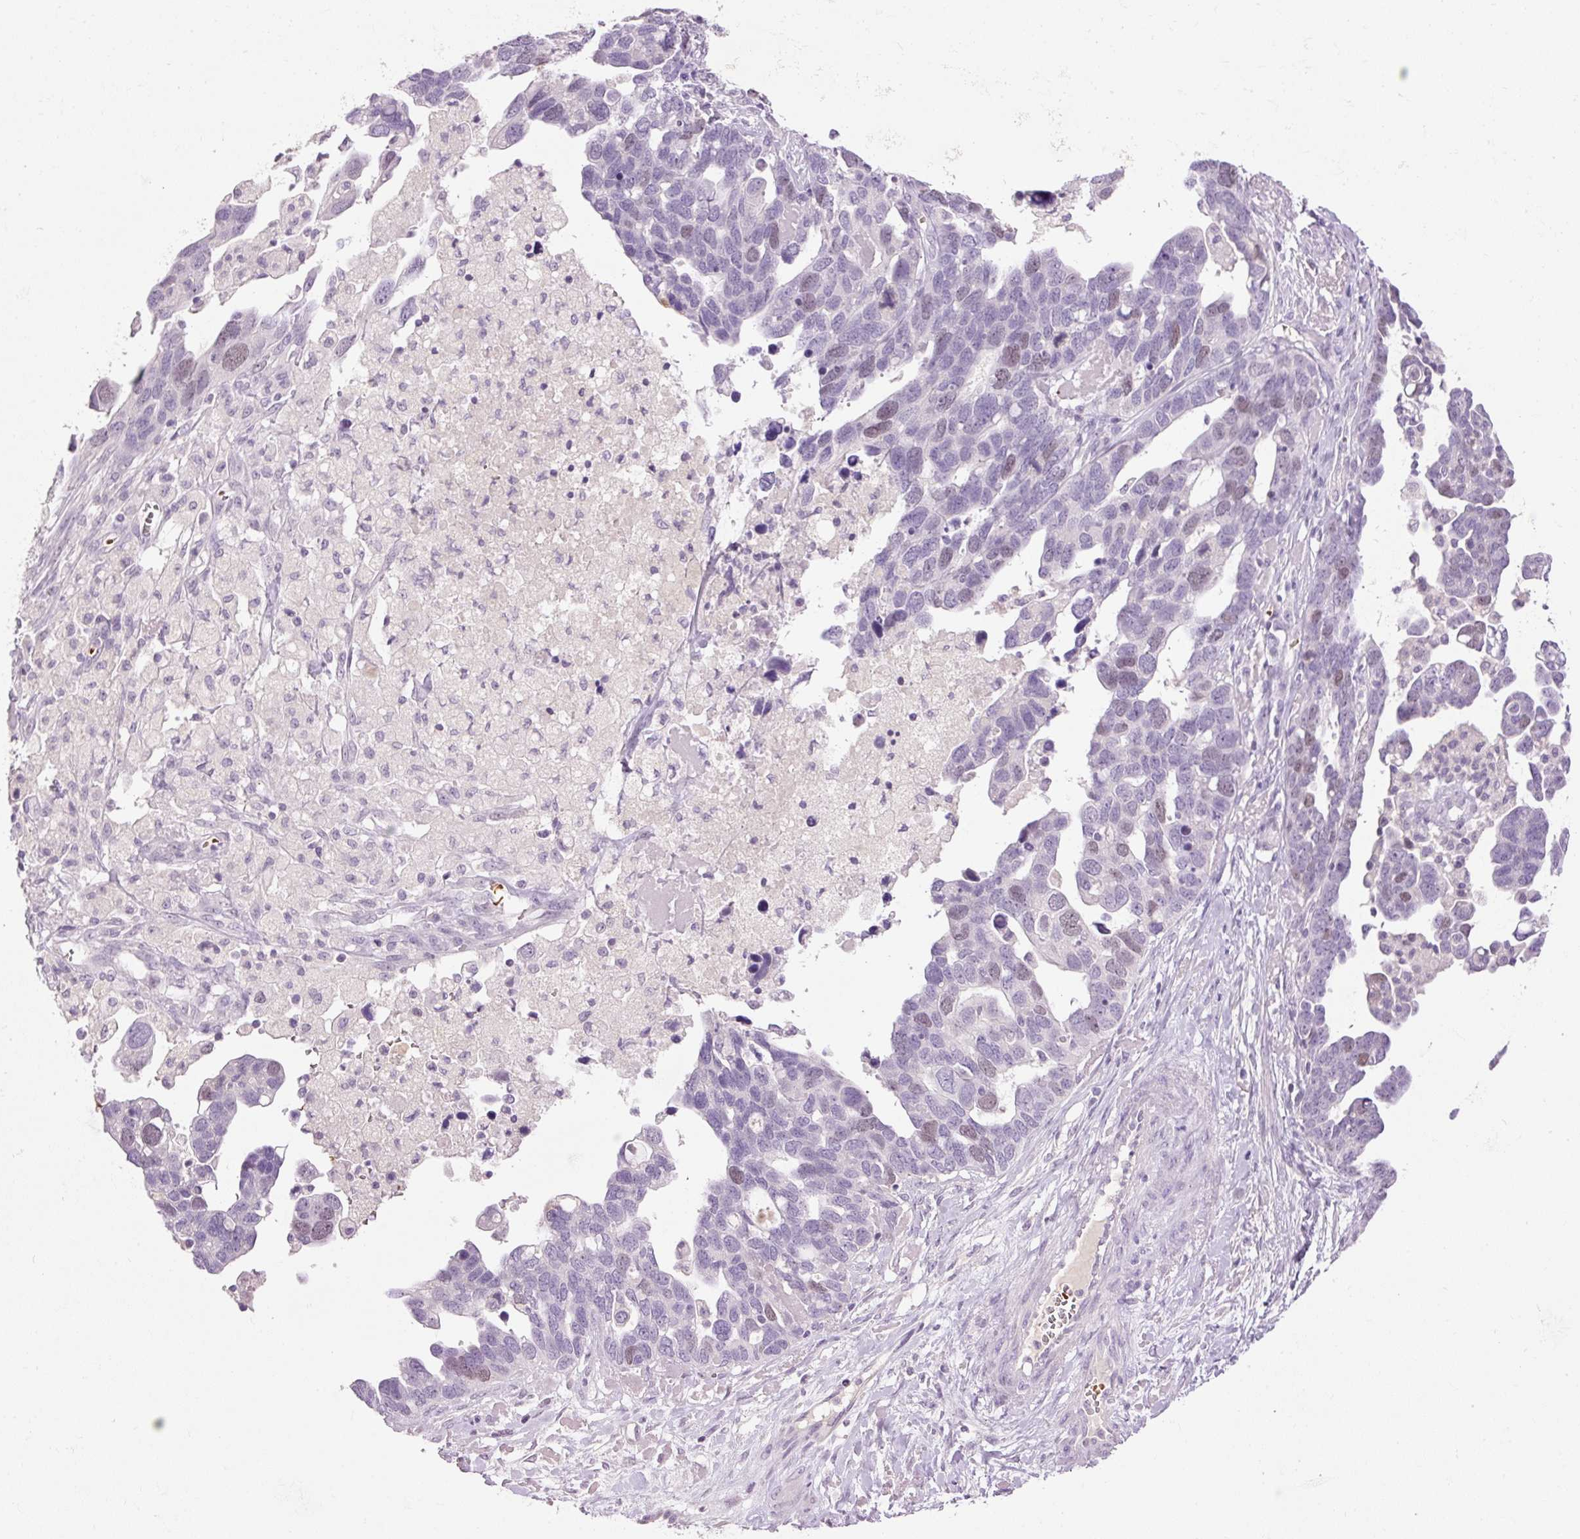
{"staining": {"intensity": "moderate", "quantity": "25%-75%", "location": "nuclear"}, "tissue": "ovarian cancer", "cell_type": "Tumor cells", "image_type": "cancer", "snomed": [{"axis": "morphology", "description": "Cystadenocarcinoma, serous, NOS"}, {"axis": "topography", "description": "Ovary"}], "caption": "A brown stain labels moderate nuclear staining of a protein in ovarian cancer (serous cystadenocarcinoma) tumor cells.", "gene": "LY6G6D", "patient": {"sex": "female", "age": 54}}